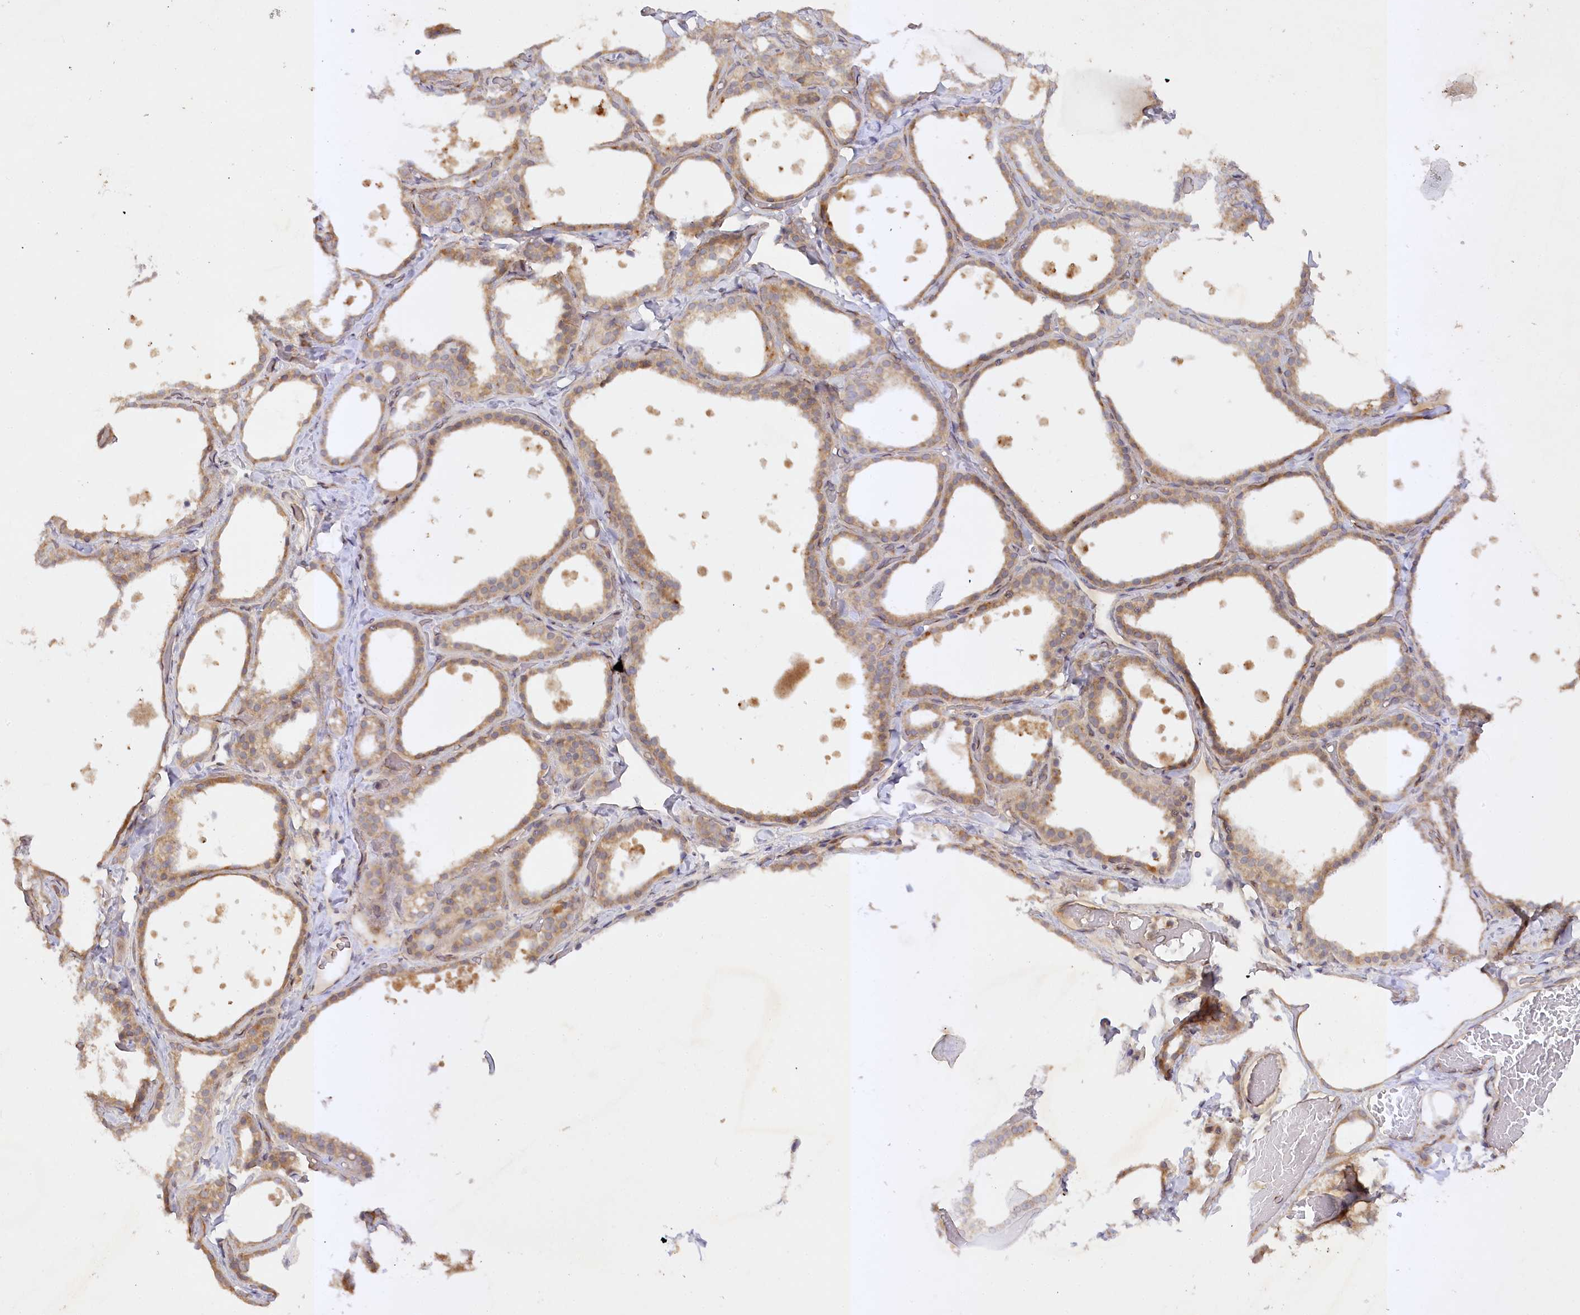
{"staining": {"intensity": "moderate", "quantity": ">75%", "location": "cytoplasmic/membranous"}, "tissue": "thyroid gland", "cell_type": "Glandular cells", "image_type": "normal", "snomed": [{"axis": "morphology", "description": "Normal tissue, NOS"}, {"axis": "topography", "description": "Thyroid gland"}], "caption": "Immunohistochemistry (IHC) histopathology image of unremarkable thyroid gland: thyroid gland stained using immunohistochemistry (IHC) demonstrates medium levels of moderate protein expression localized specifically in the cytoplasmic/membranous of glandular cells, appearing as a cytoplasmic/membranous brown color.", "gene": "TRAF3IP1", "patient": {"sex": "female", "age": 44}}